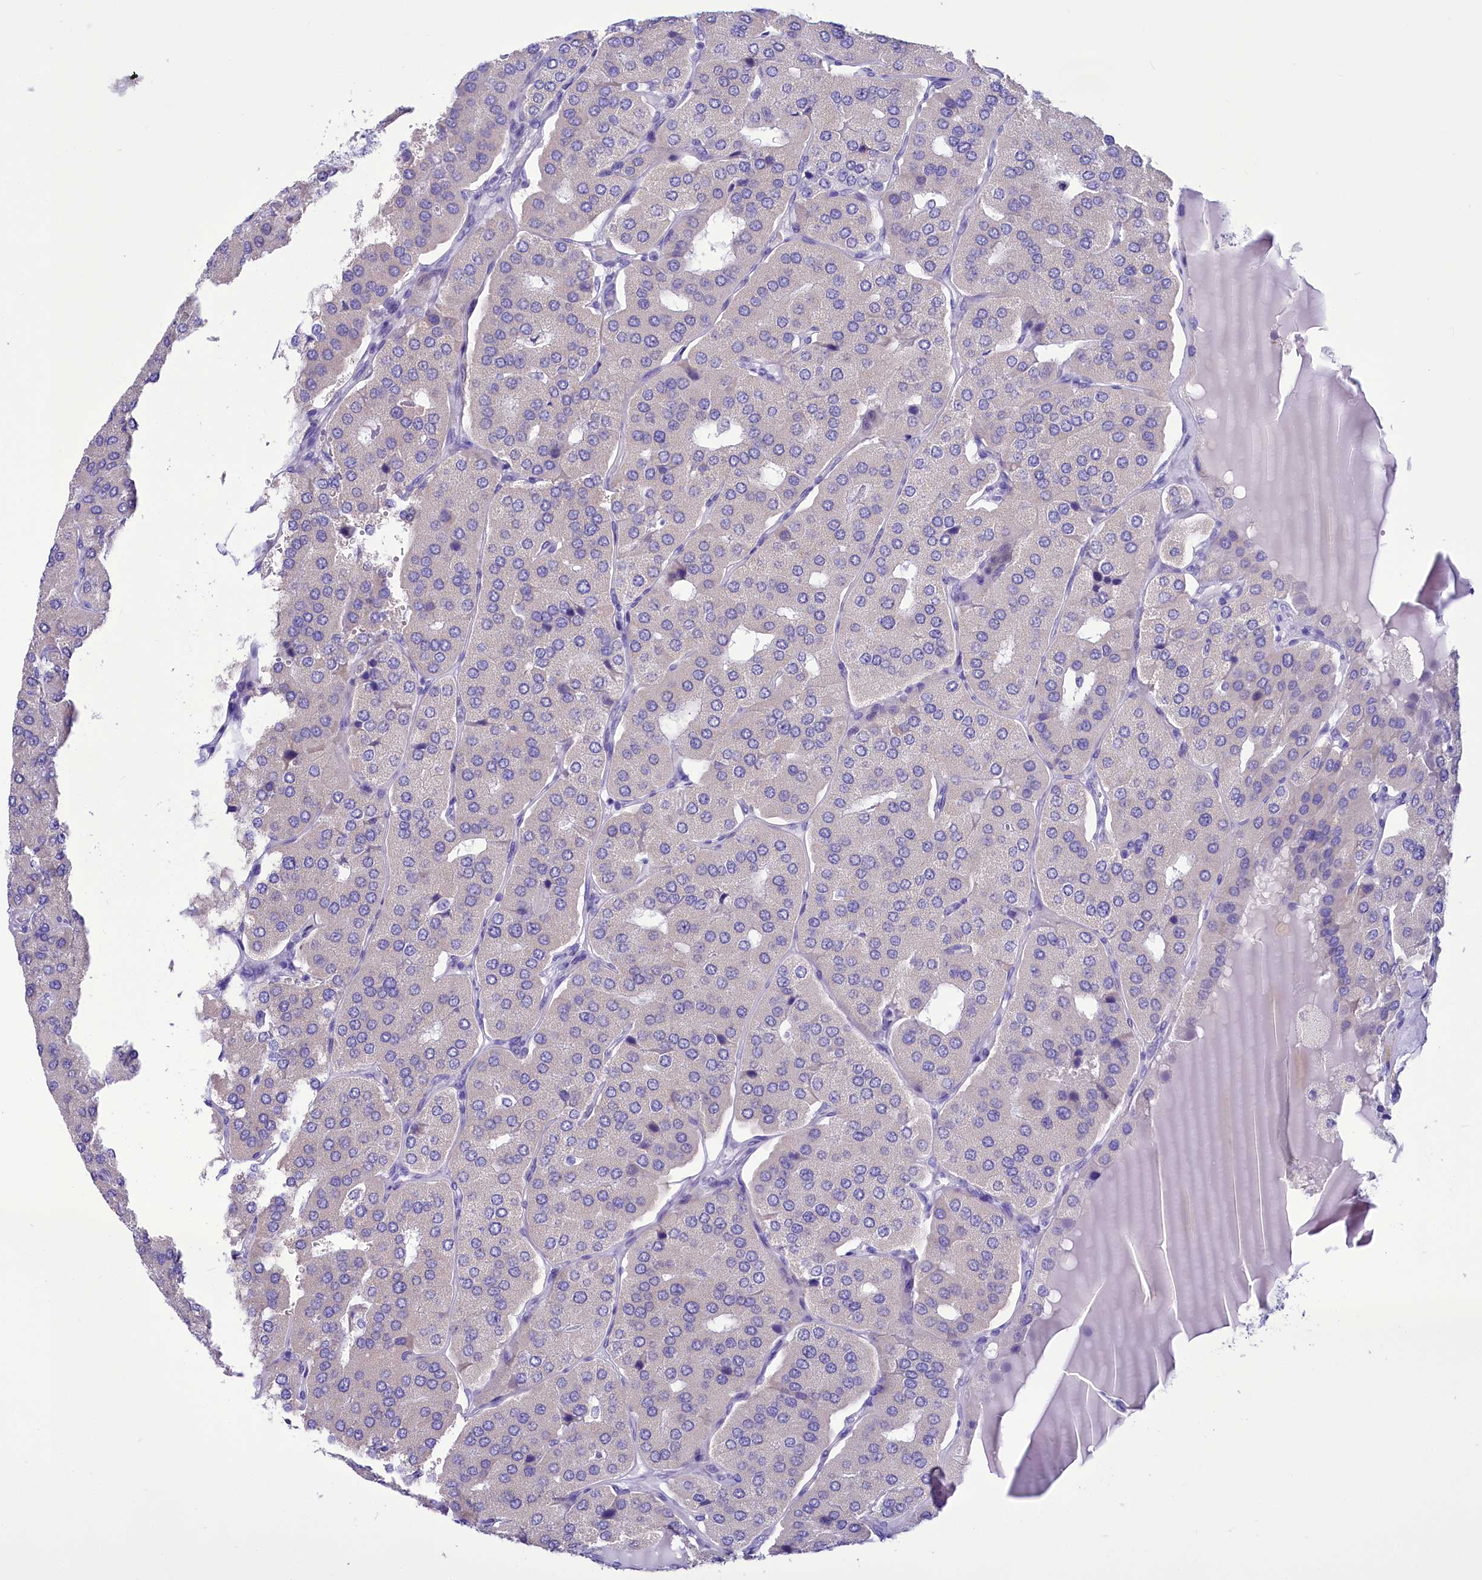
{"staining": {"intensity": "negative", "quantity": "none", "location": "none"}, "tissue": "parathyroid gland", "cell_type": "Glandular cells", "image_type": "normal", "snomed": [{"axis": "morphology", "description": "Normal tissue, NOS"}, {"axis": "morphology", "description": "Adenoma, NOS"}, {"axis": "topography", "description": "Parathyroid gland"}], "caption": "A micrograph of human parathyroid gland is negative for staining in glandular cells. Brightfield microscopy of immunohistochemistry stained with DAB (3,3'-diaminobenzidine) (brown) and hematoxylin (blue), captured at high magnification.", "gene": "TTC36", "patient": {"sex": "female", "age": 86}}